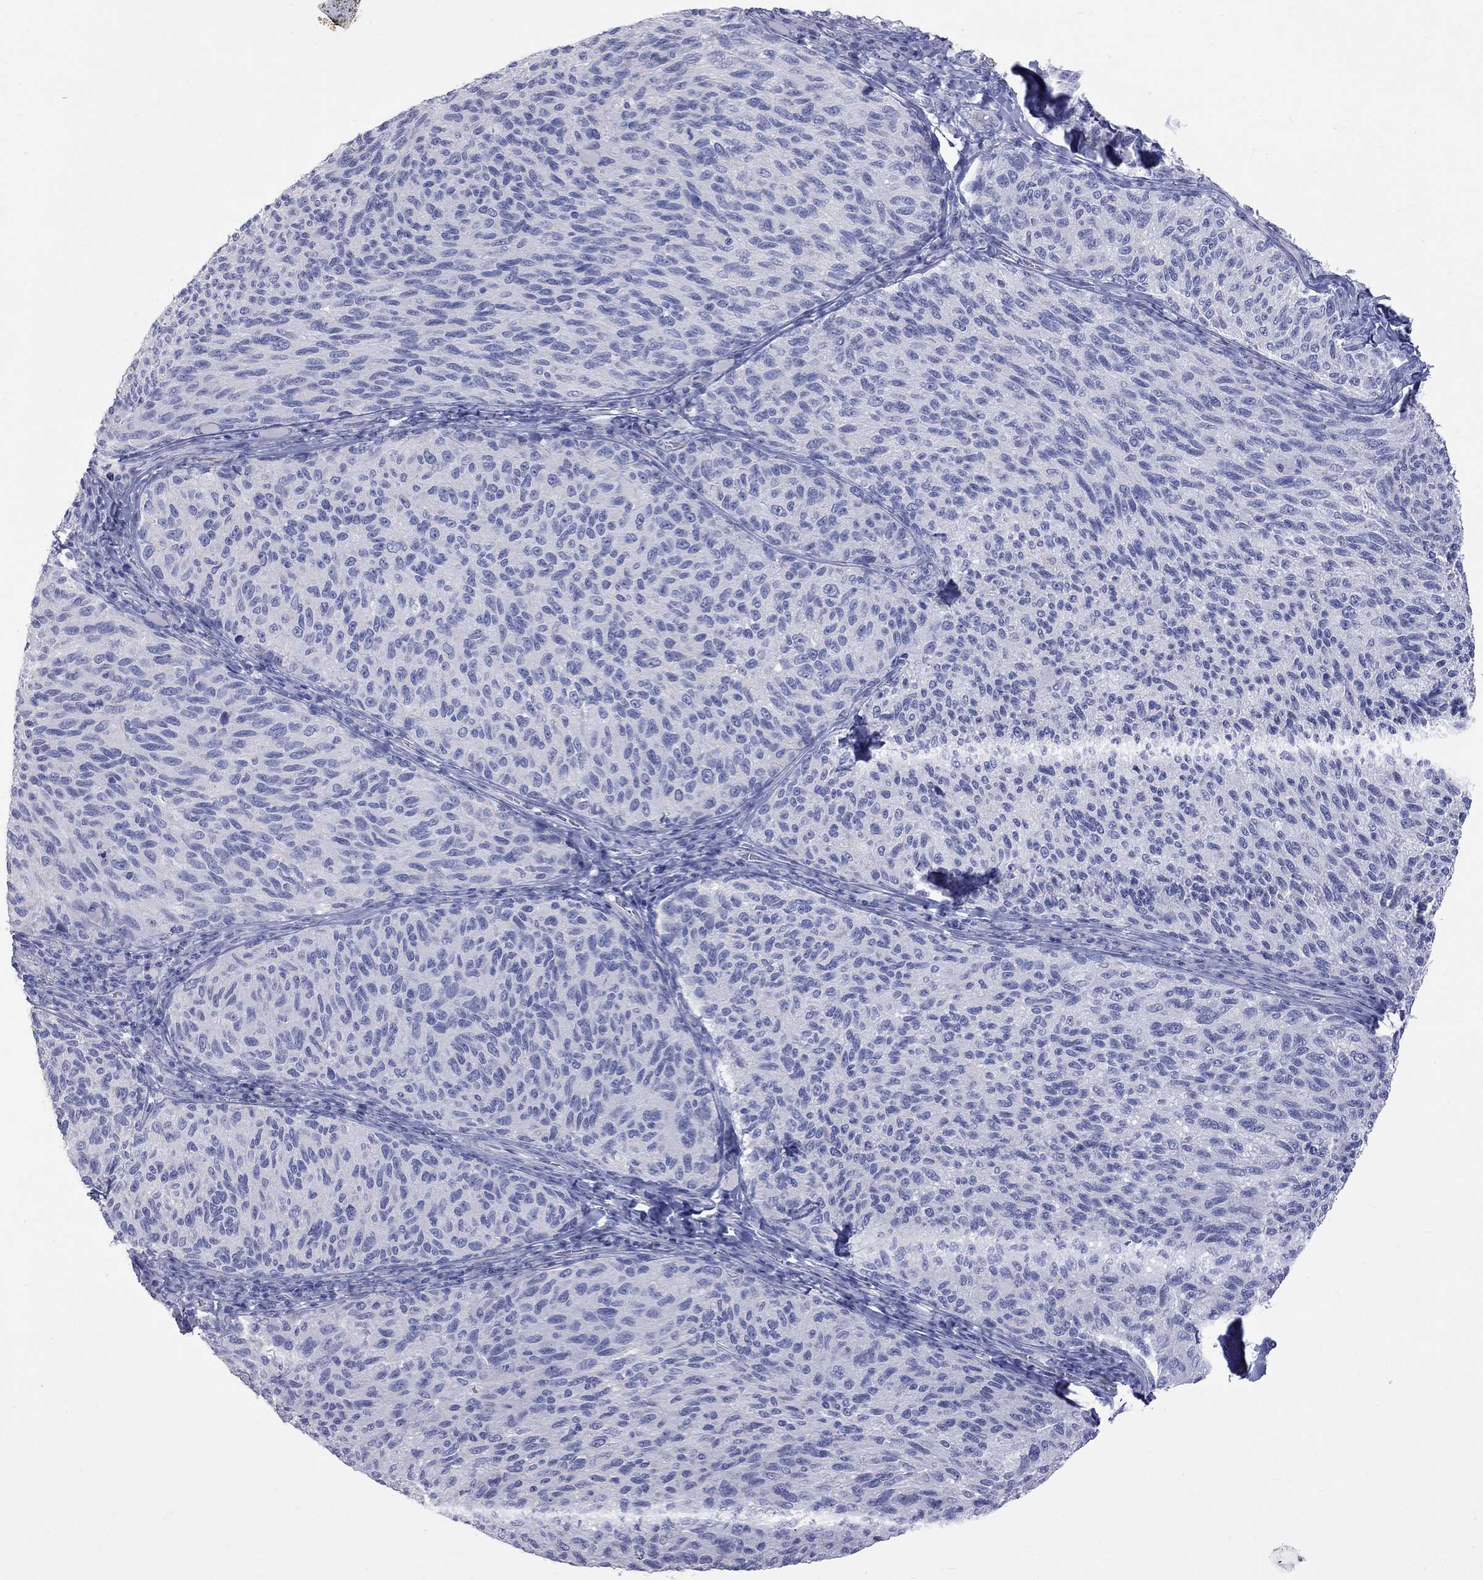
{"staining": {"intensity": "negative", "quantity": "none", "location": "none"}, "tissue": "melanoma", "cell_type": "Tumor cells", "image_type": "cancer", "snomed": [{"axis": "morphology", "description": "Malignant melanoma, NOS"}, {"axis": "topography", "description": "Skin"}], "caption": "Human malignant melanoma stained for a protein using immunohistochemistry (IHC) displays no staining in tumor cells.", "gene": "KCND2", "patient": {"sex": "female", "age": 73}}